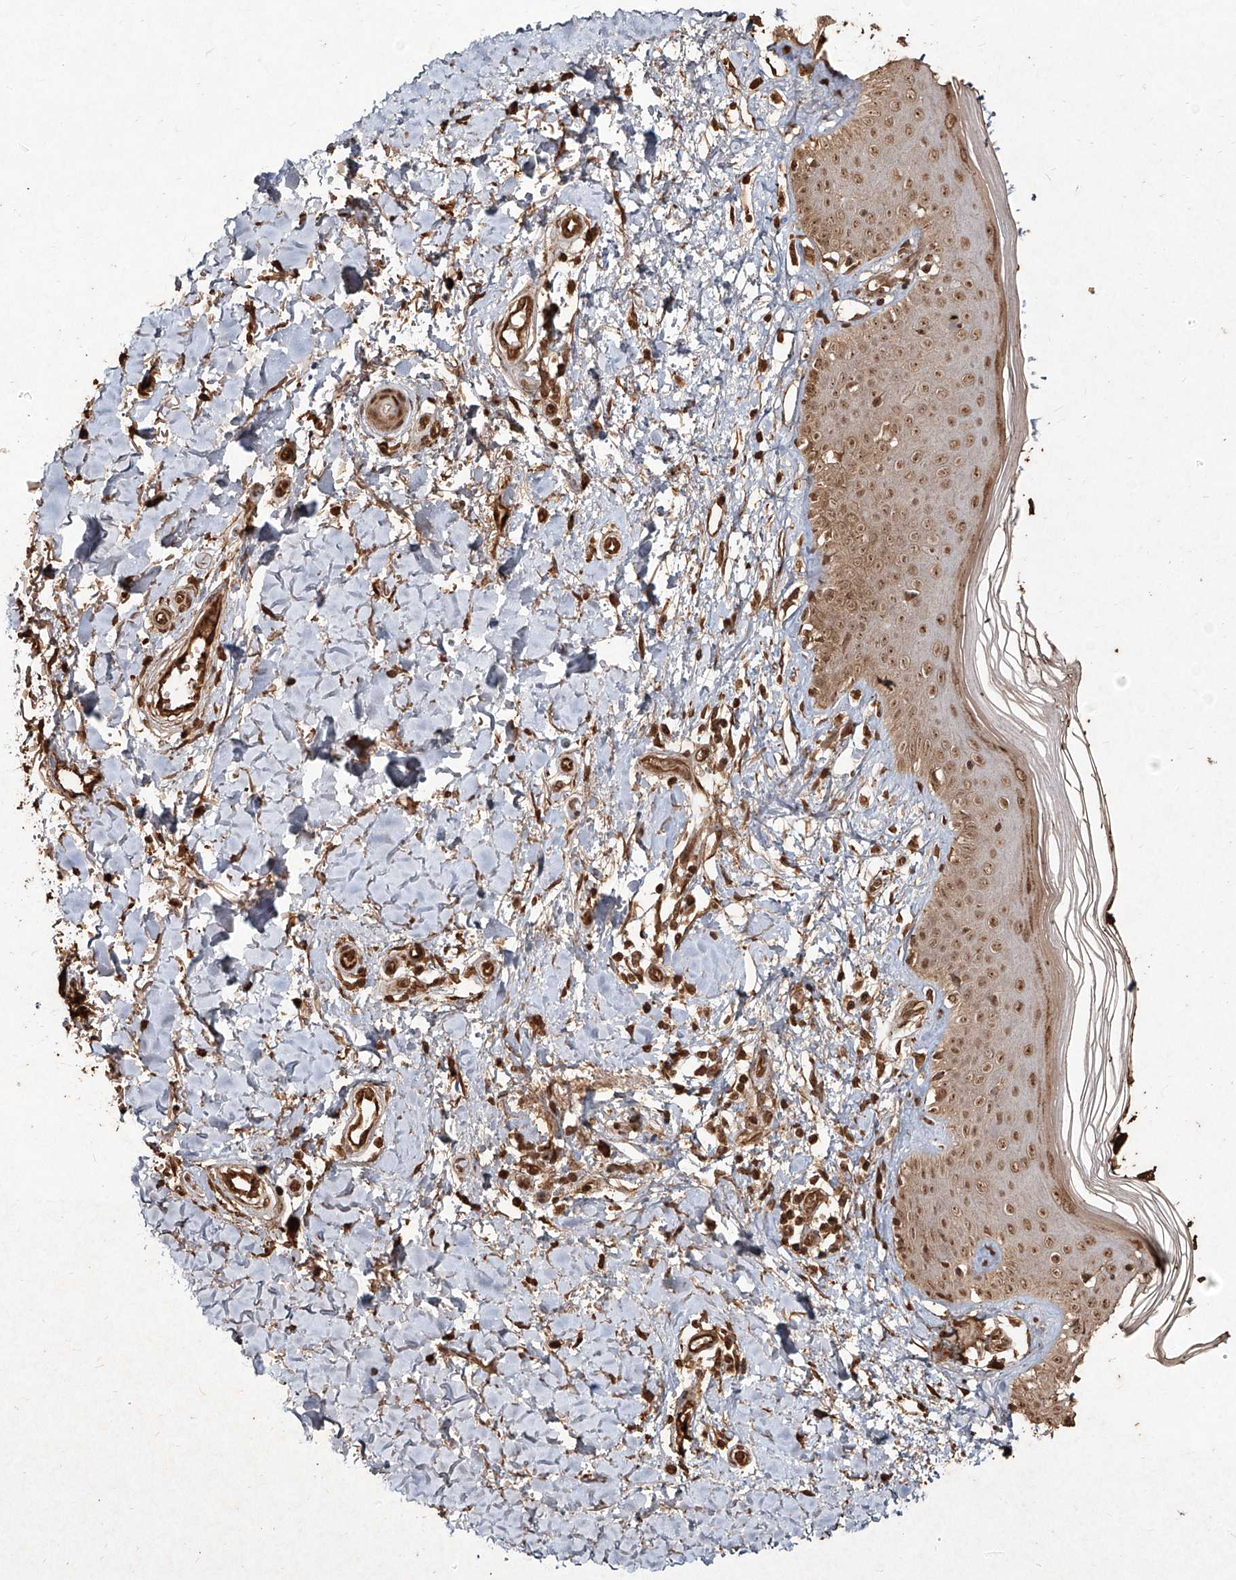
{"staining": {"intensity": "moderate", "quantity": ">75%", "location": "cytoplasmic/membranous,nuclear"}, "tissue": "skin", "cell_type": "Fibroblasts", "image_type": "normal", "snomed": [{"axis": "morphology", "description": "Normal tissue, NOS"}, {"axis": "topography", "description": "Skin"}], "caption": "Human skin stained with a brown dye exhibits moderate cytoplasmic/membranous,nuclear positive staining in about >75% of fibroblasts.", "gene": "UBE2K", "patient": {"sex": "female", "age": 64}}